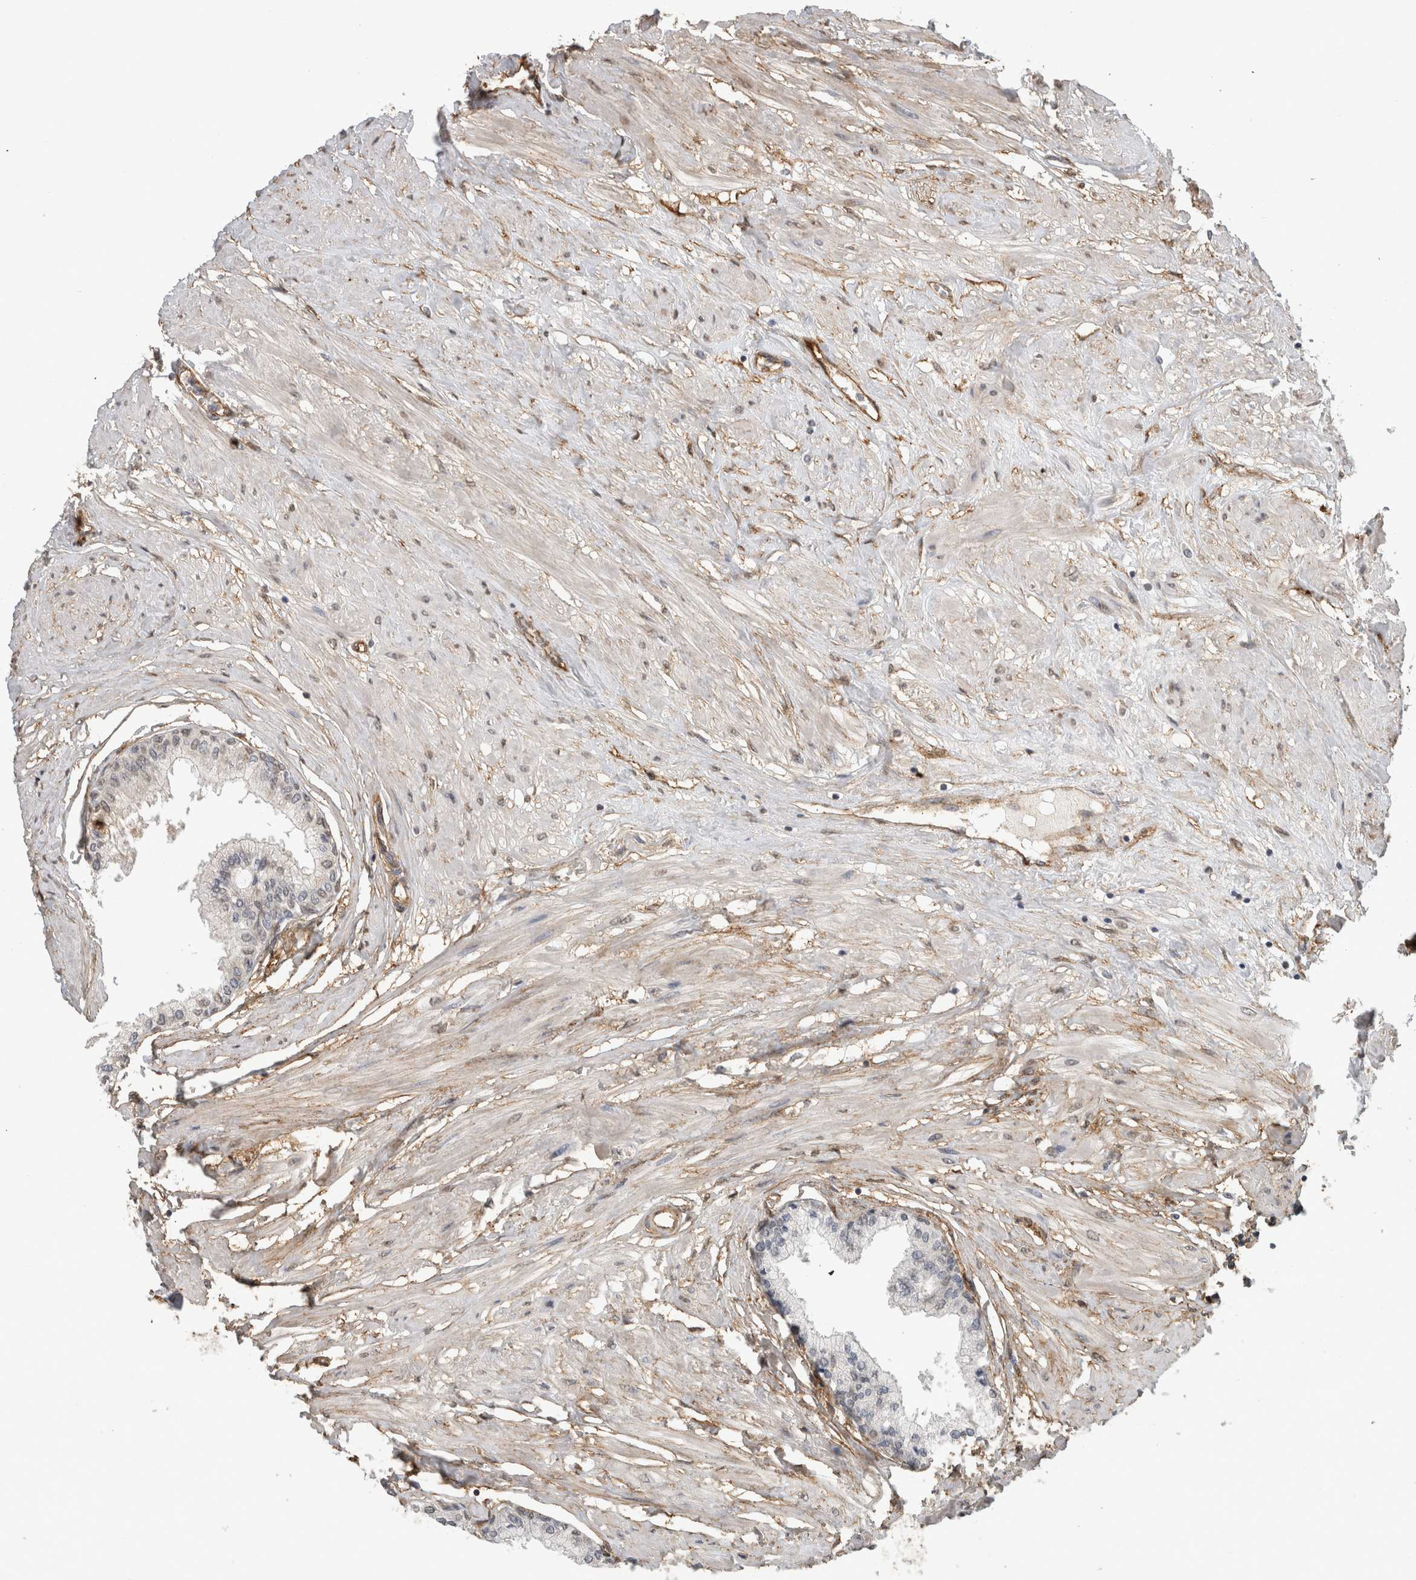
{"staining": {"intensity": "negative", "quantity": "none", "location": "none"}, "tissue": "seminal vesicle", "cell_type": "Glandular cells", "image_type": "normal", "snomed": [{"axis": "morphology", "description": "Normal tissue, NOS"}, {"axis": "topography", "description": "Prostate"}, {"axis": "topography", "description": "Seminal veicle"}], "caption": "The photomicrograph reveals no staining of glandular cells in normal seminal vesicle. The staining was performed using DAB to visualize the protein expression in brown, while the nuclei were stained in blue with hematoxylin (Magnification: 20x).", "gene": "RECK", "patient": {"sex": "male", "age": 60}}